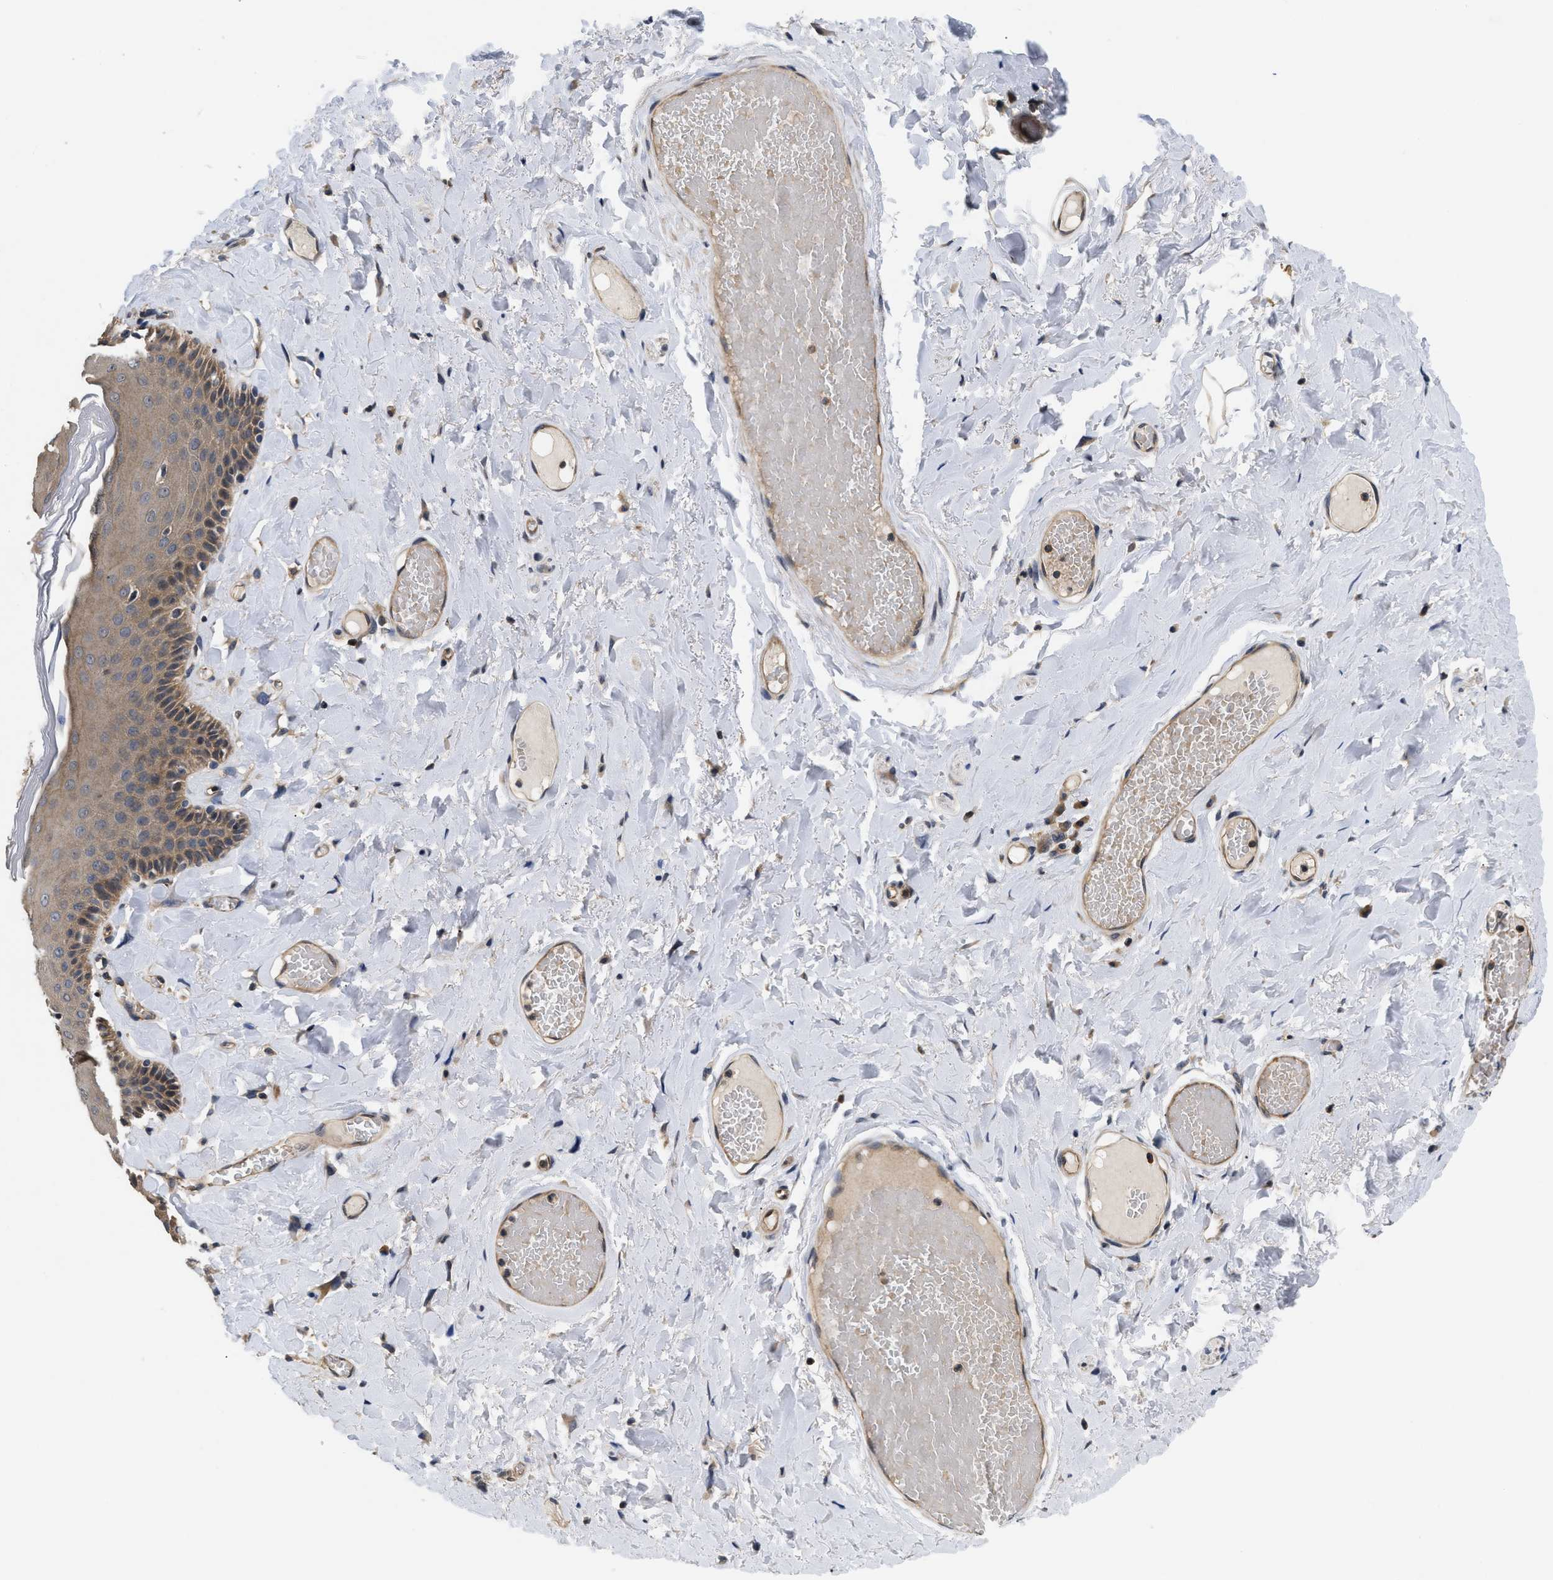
{"staining": {"intensity": "moderate", "quantity": ">75%", "location": "cytoplasmic/membranous"}, "tissue": "skin", "cell_type": "Epidermal cells", "image_type": "normal", "snomed": [{"axis": "morphology", "description": "Normal tissue, NOS"}, {"axis": "topography", "description": "Anal"}], "caption": "Approximately >75% of epidermal cells in unremarkable skin show moderate cytoplasmic/membranous protein staining as visualized by brown immunohistochemical staining.", "gene": "HMGCR", "patient": {"sex": "male", "age": 69}}